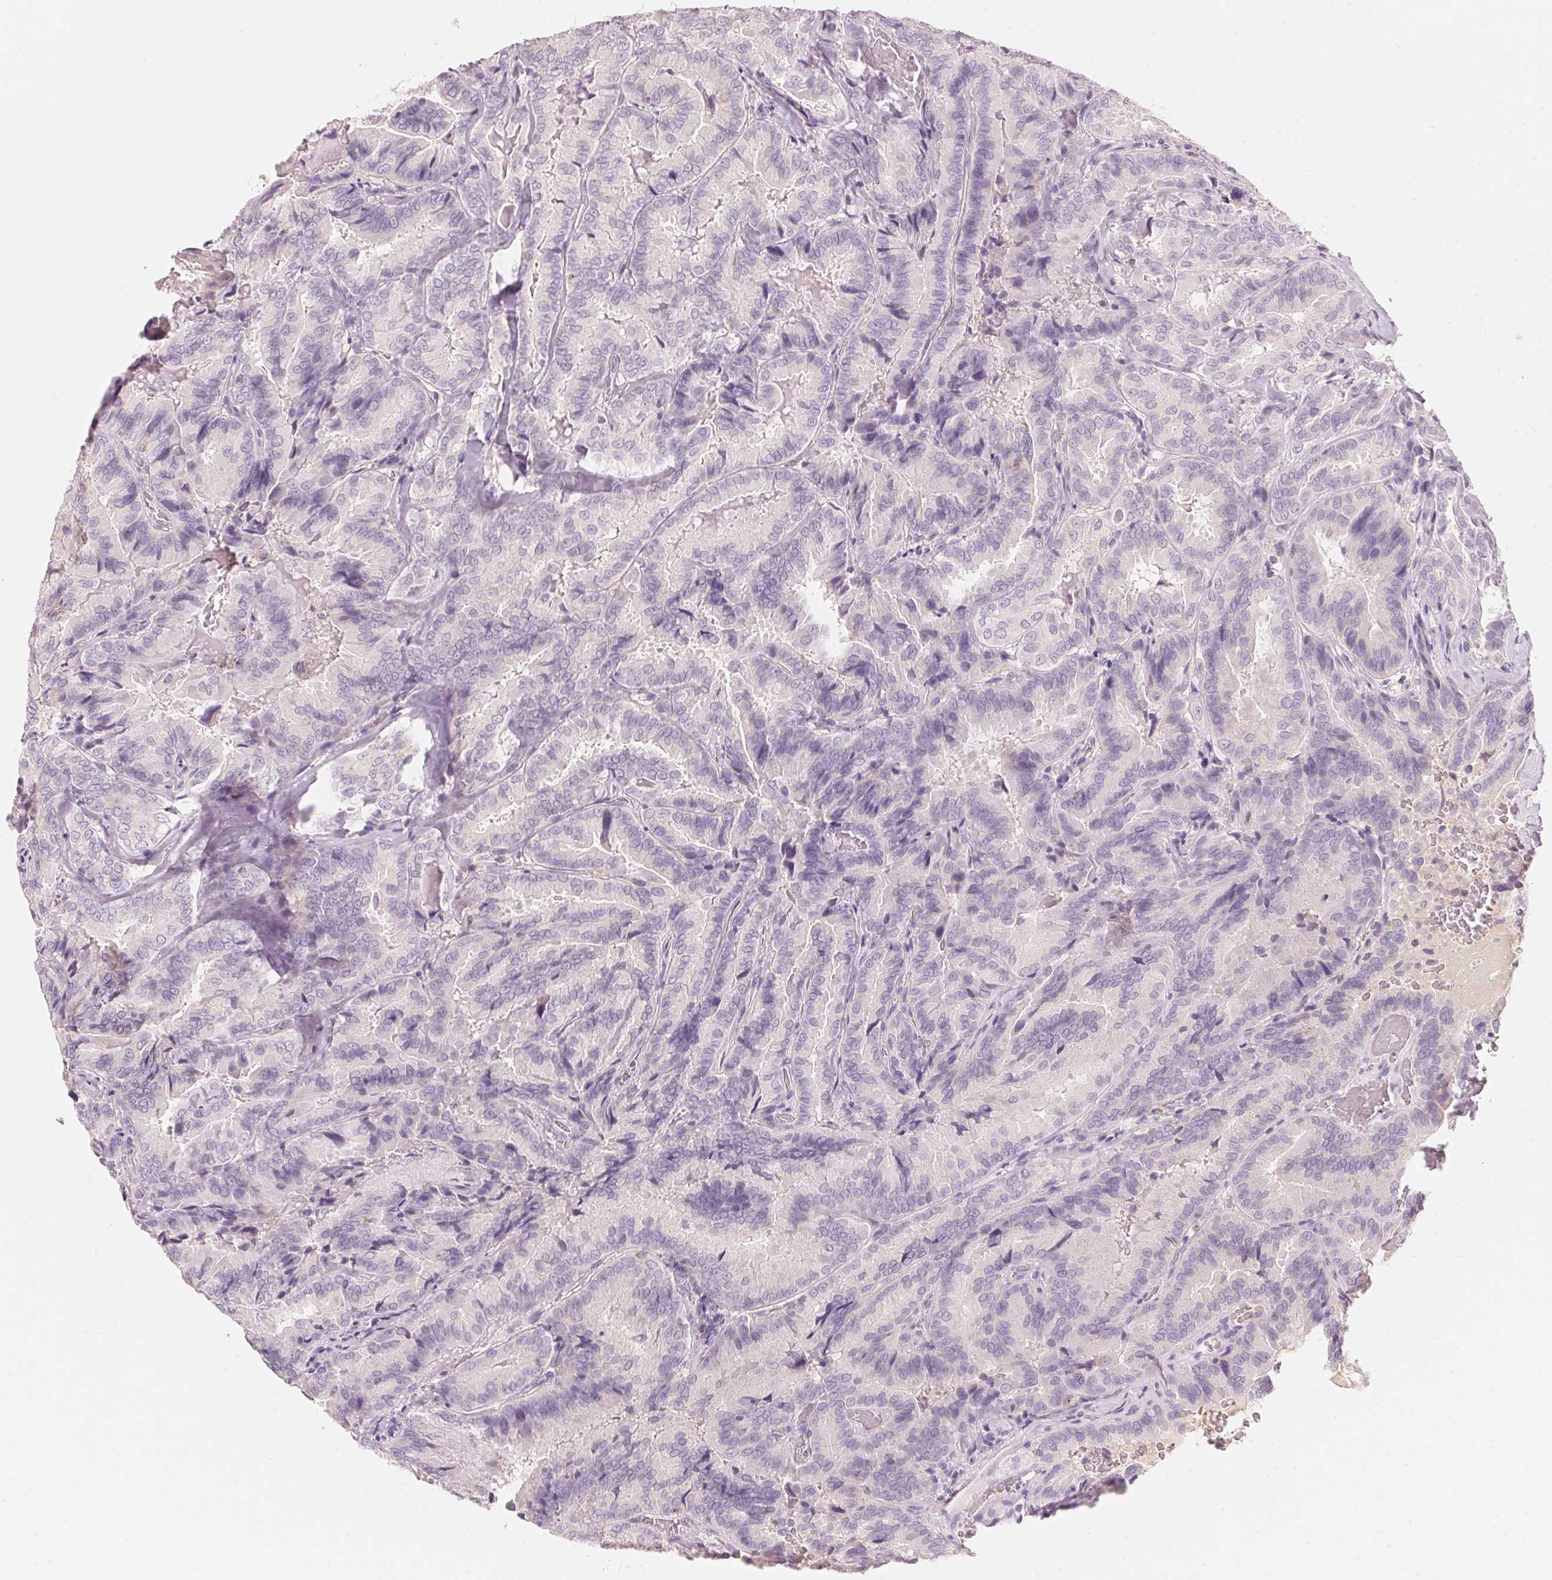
{"staining": {"intensity": "negative", "quantity": "none", "location": "none"}, "tissue": "thyroid cancer", "cell_type": "Tumor cells", "image_type": "cancer", "snomed": [{"axis": "morphology", "description": "Papillary adenocarcinoma, NOS"}, {"axis": "topography", "description": "Thyroid gland"}], "caption": "This is an immunohistochemistry (IHC) photomicrograph of thyroid papillary adenocarcinoma. There is no expression in tumor cells.", "gene": "HOXB13", "patient": {"sex": "male", "age": 61}}